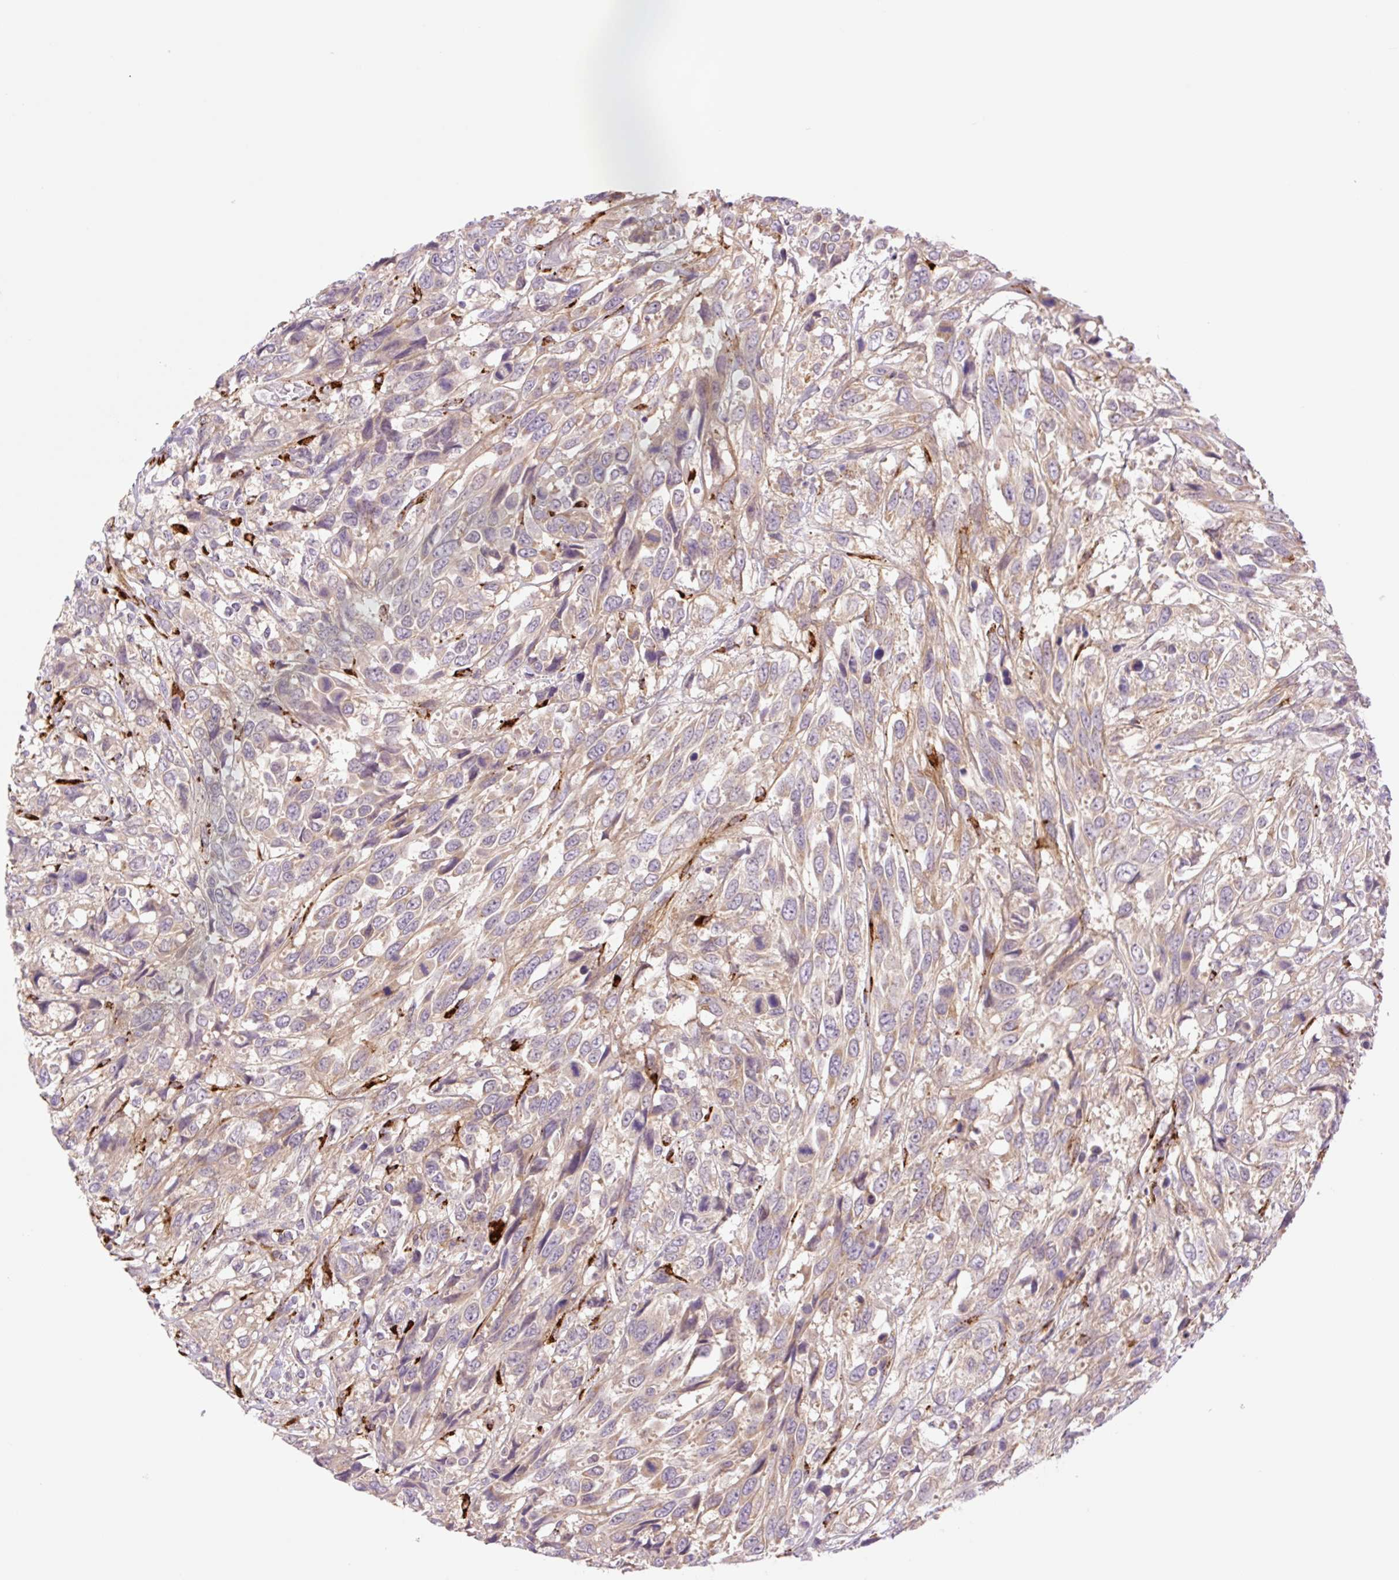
{"staining": {"intensity": "weak", "quantity": "25%-75%", "location": "cytoplasmic/membranous"}, "tissue": "urothelial cancer", "cell_type": "Tumor cells", "image_type": "cancer", "snomed": [{"axis": "morphology", "description": "Urothelial carcinoma, High grade"}, {"axis": "topography", "description": "Urinary bladder"}], "caption": "Protein analysis of urothelial carcinoma (high-grade) tissue reveals weak cytoplasmic/membranous staining in approximately 25%-75% of tumor cells.", "gene": "COL5A1", "patient": {"sex": "female", "age": 70}}